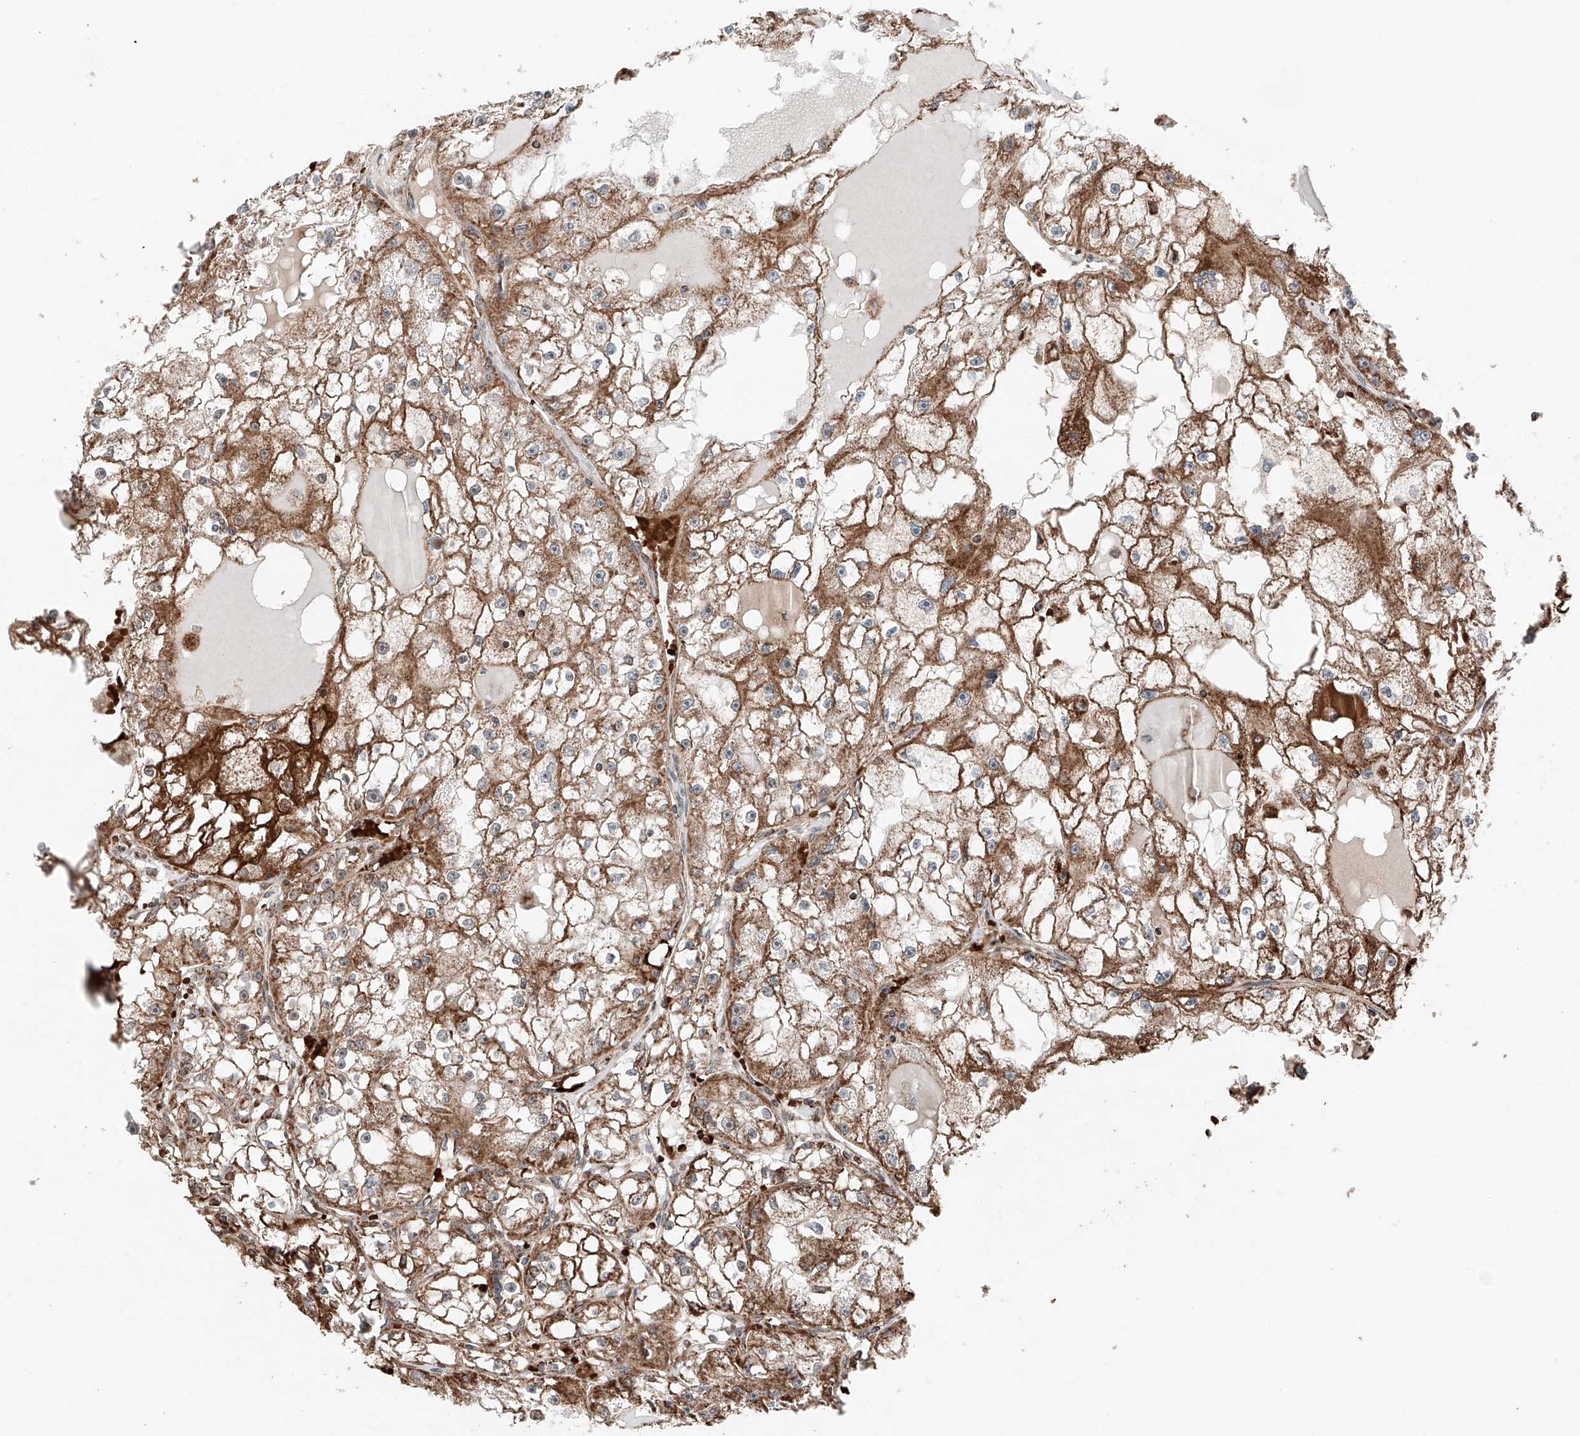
{"staining": {"intensity": "moderate", "quantity": ">75%", "location": "cytoplasmic/membranous"}, "tissue": "renal cancer", "cell_type": "Tumor cells", "image_type": "cancer", "snomed": [{"axis": "morphology", "description": "Adenocarcinoma, NOS"}, {"axis": "topography", "description": "Kidney"}], "caption": "Immunohistochemistry (DAB (3,3'-diaminobenzidine)) staining of renal adenocarcinoma reveals moderate cytoplasmic/membranous protein staining in approximately >75% of tumor cells. (IHC, brightfield microscopy, high magnification).", "gene": "ZSCAN29", "patient": {"sex": "male", "age": 56}}